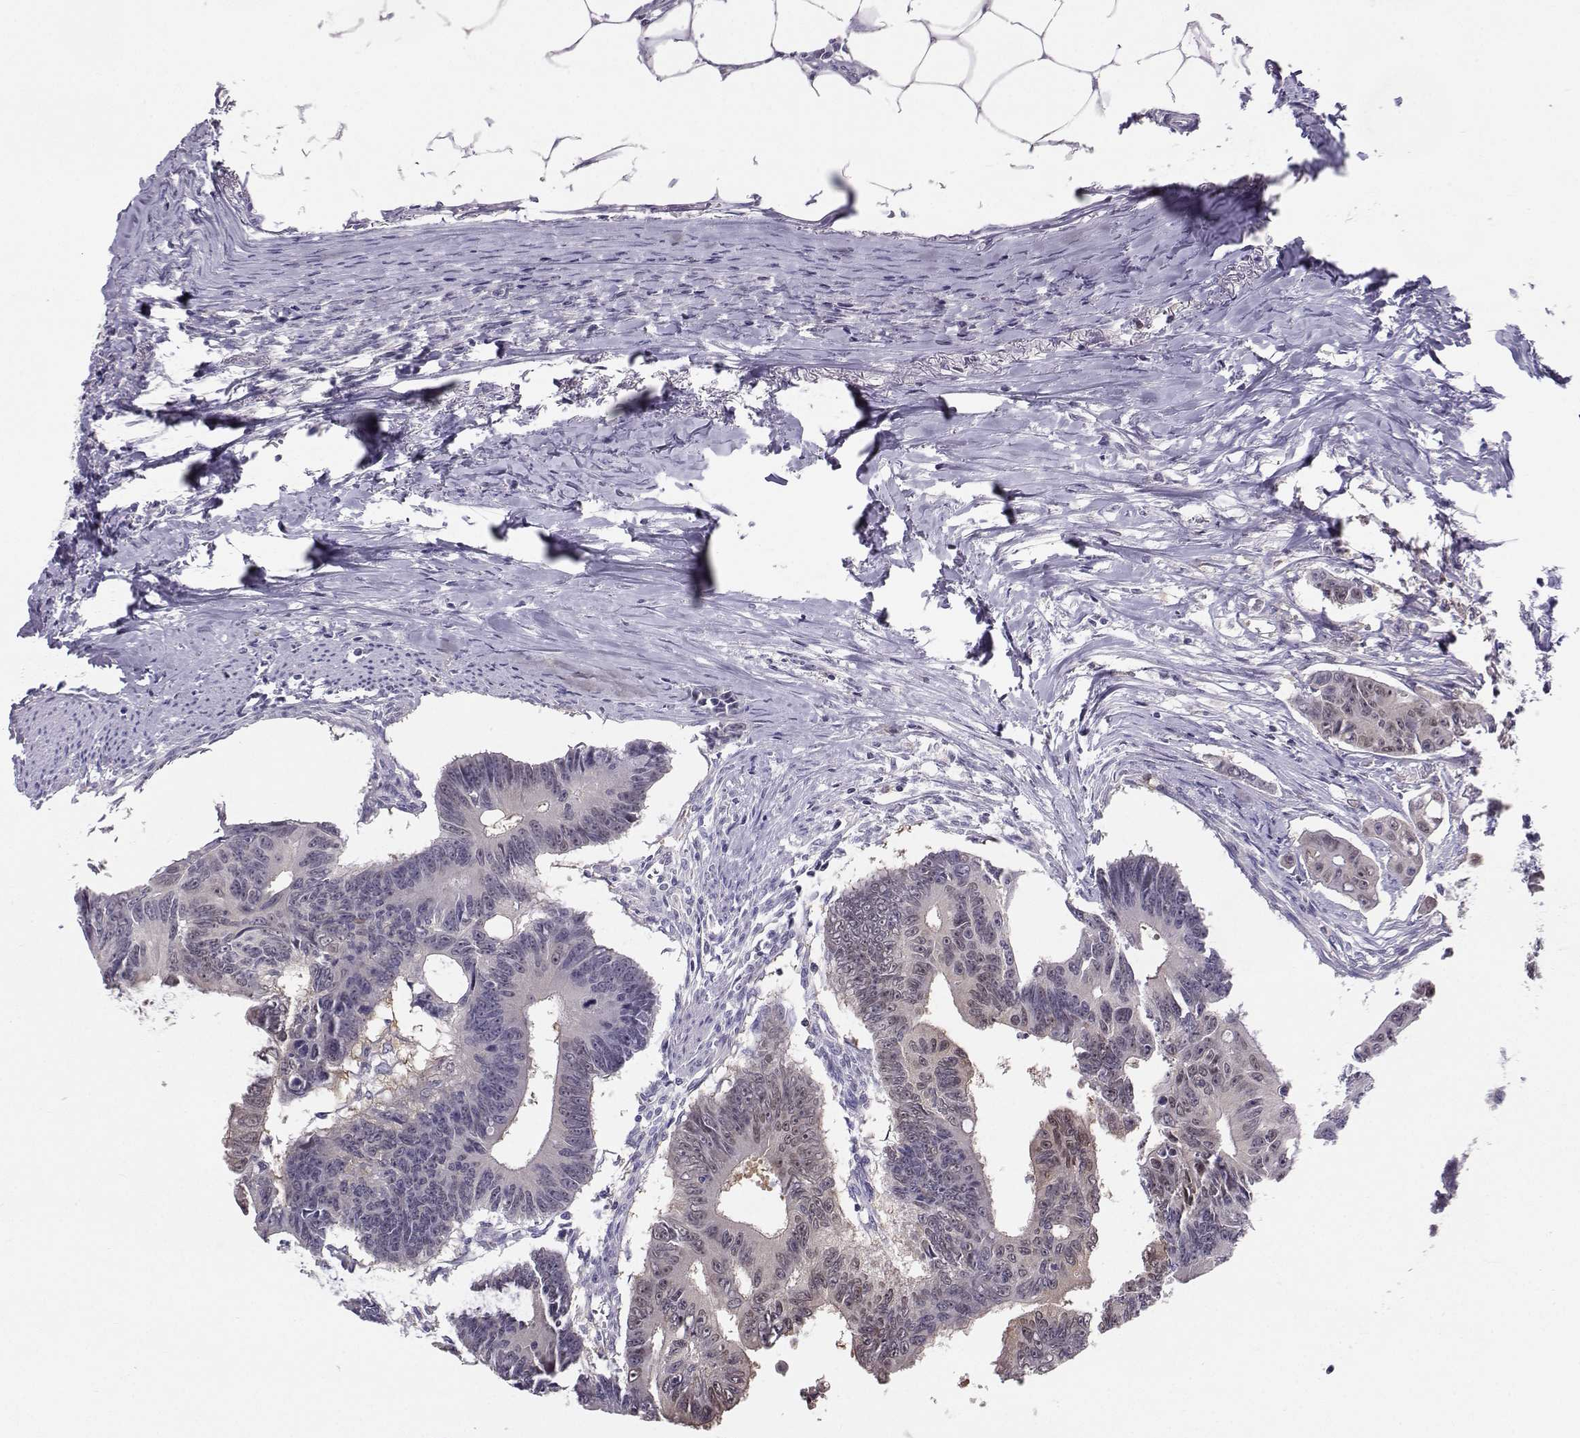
{"staining": {"intensity": "negative", "quantity": "none", "location": "none"}, "tissue": "colorectal cancer", "cell_type": "Tumor cells", "image_type": "cancer", "snomed": [{"axis": "morphology", "description": "Adenocarcinoma, NOS"}, {"axis": "topography", "description": "Colon"}], "caption": "IHC histopathology image of colorectal cancer (adenocarcinoma) stained for a protein (brown), which exhibits no positivity in tumor cells.", "gene": "PGK1", "patient": {"sex": "male", "age": 70}}